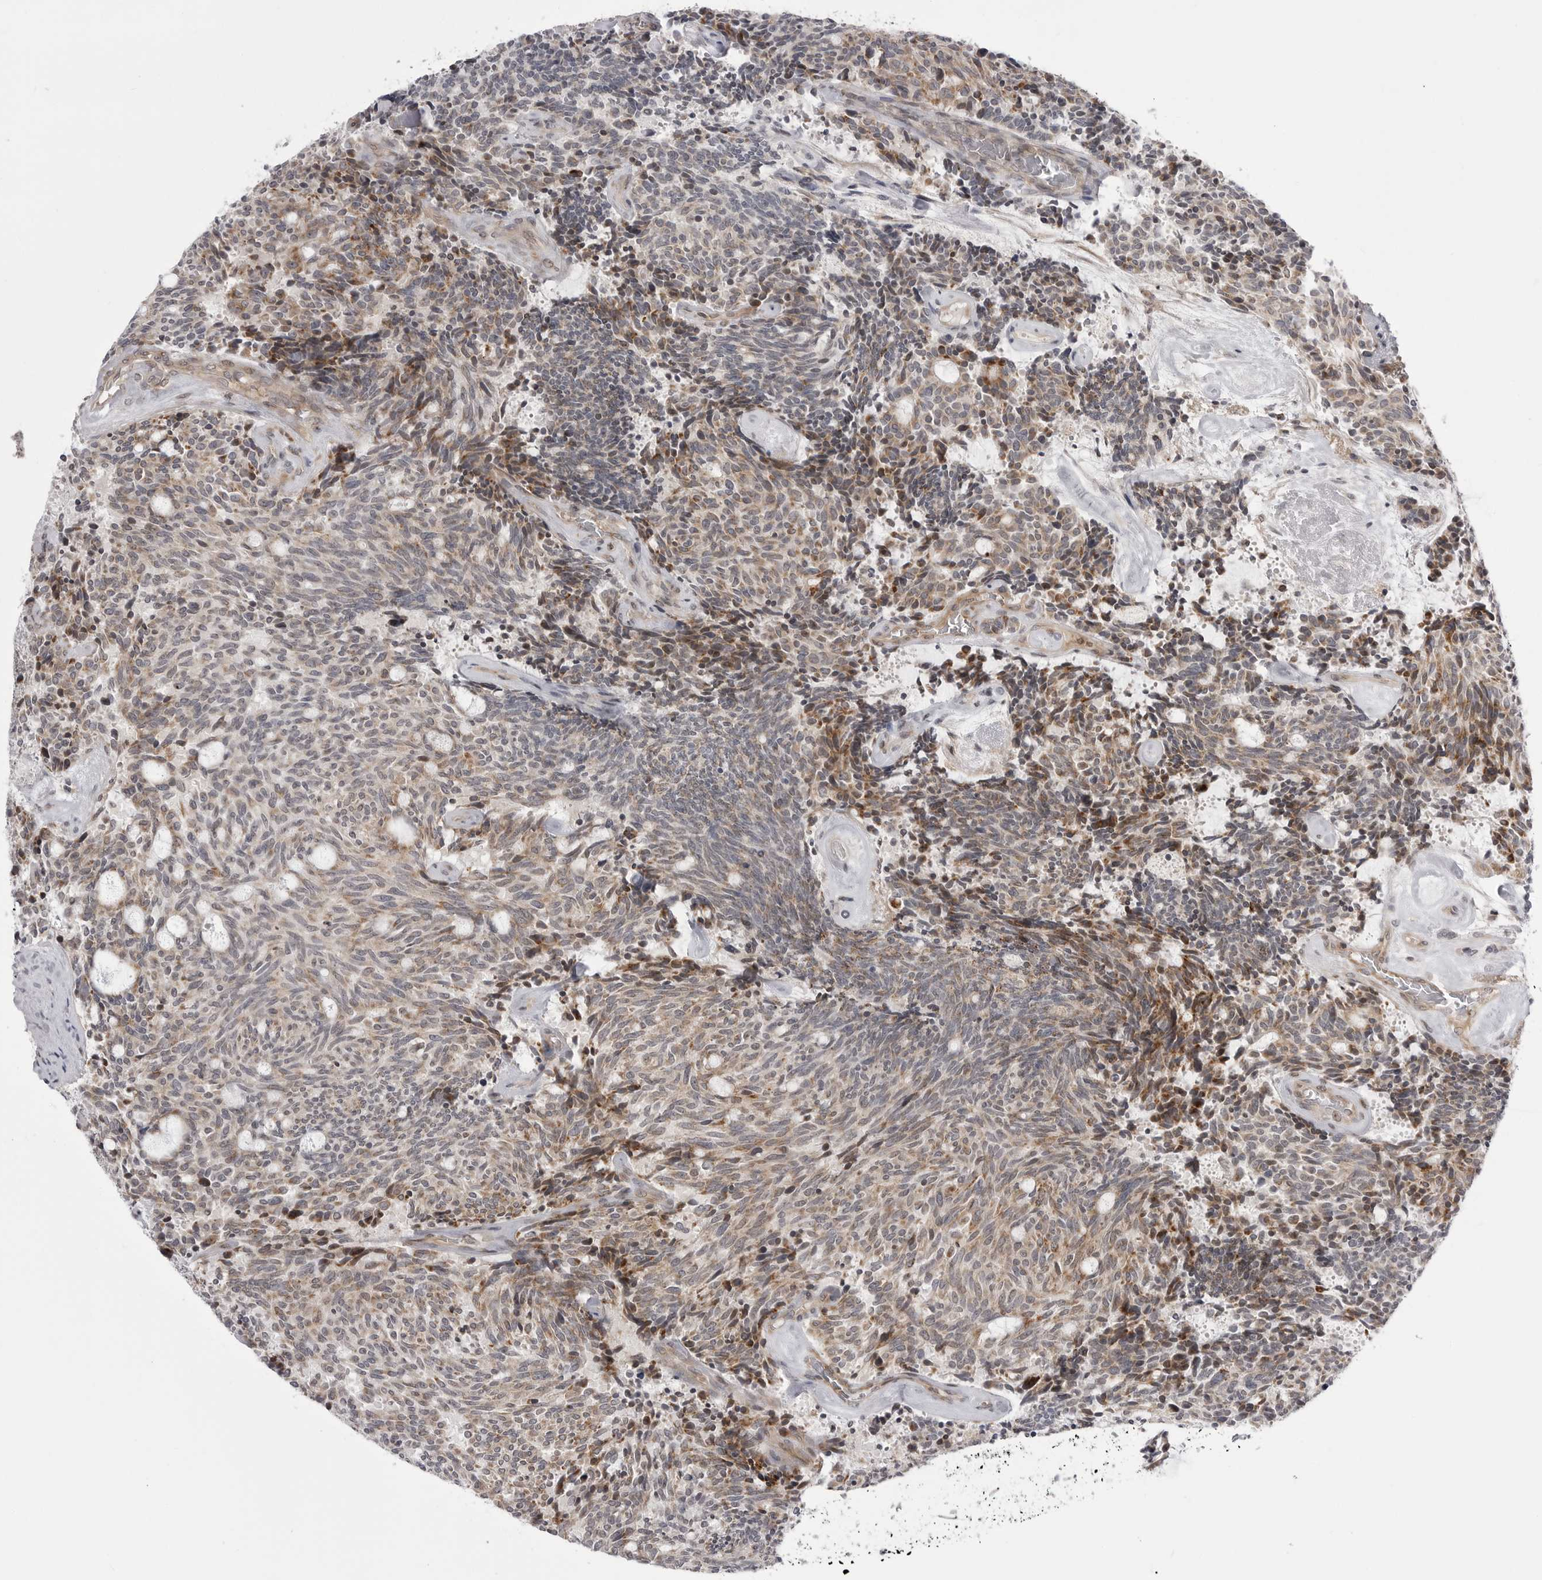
{"staining": {"intensity": "moderate", "quantity": ">75%", "location": "cytoplasmic/membranous"}, "tissue": "carcinoid", "cell_type": "Tumor cells", "image_type": "cancer", "snomed": [{"axis": "morphology", "description": "Carcinoid, malignant, NOS"}, {"axis": "topography", "description": "Pancreas"}], "caption": "Human carcinoid stained with a brown dye reveals moderate cytoplasmic/membranous positive staining in about >75% of tumor cells.", "gene": "CCDC18", "patient": {"sex": "female", "age": 54}}